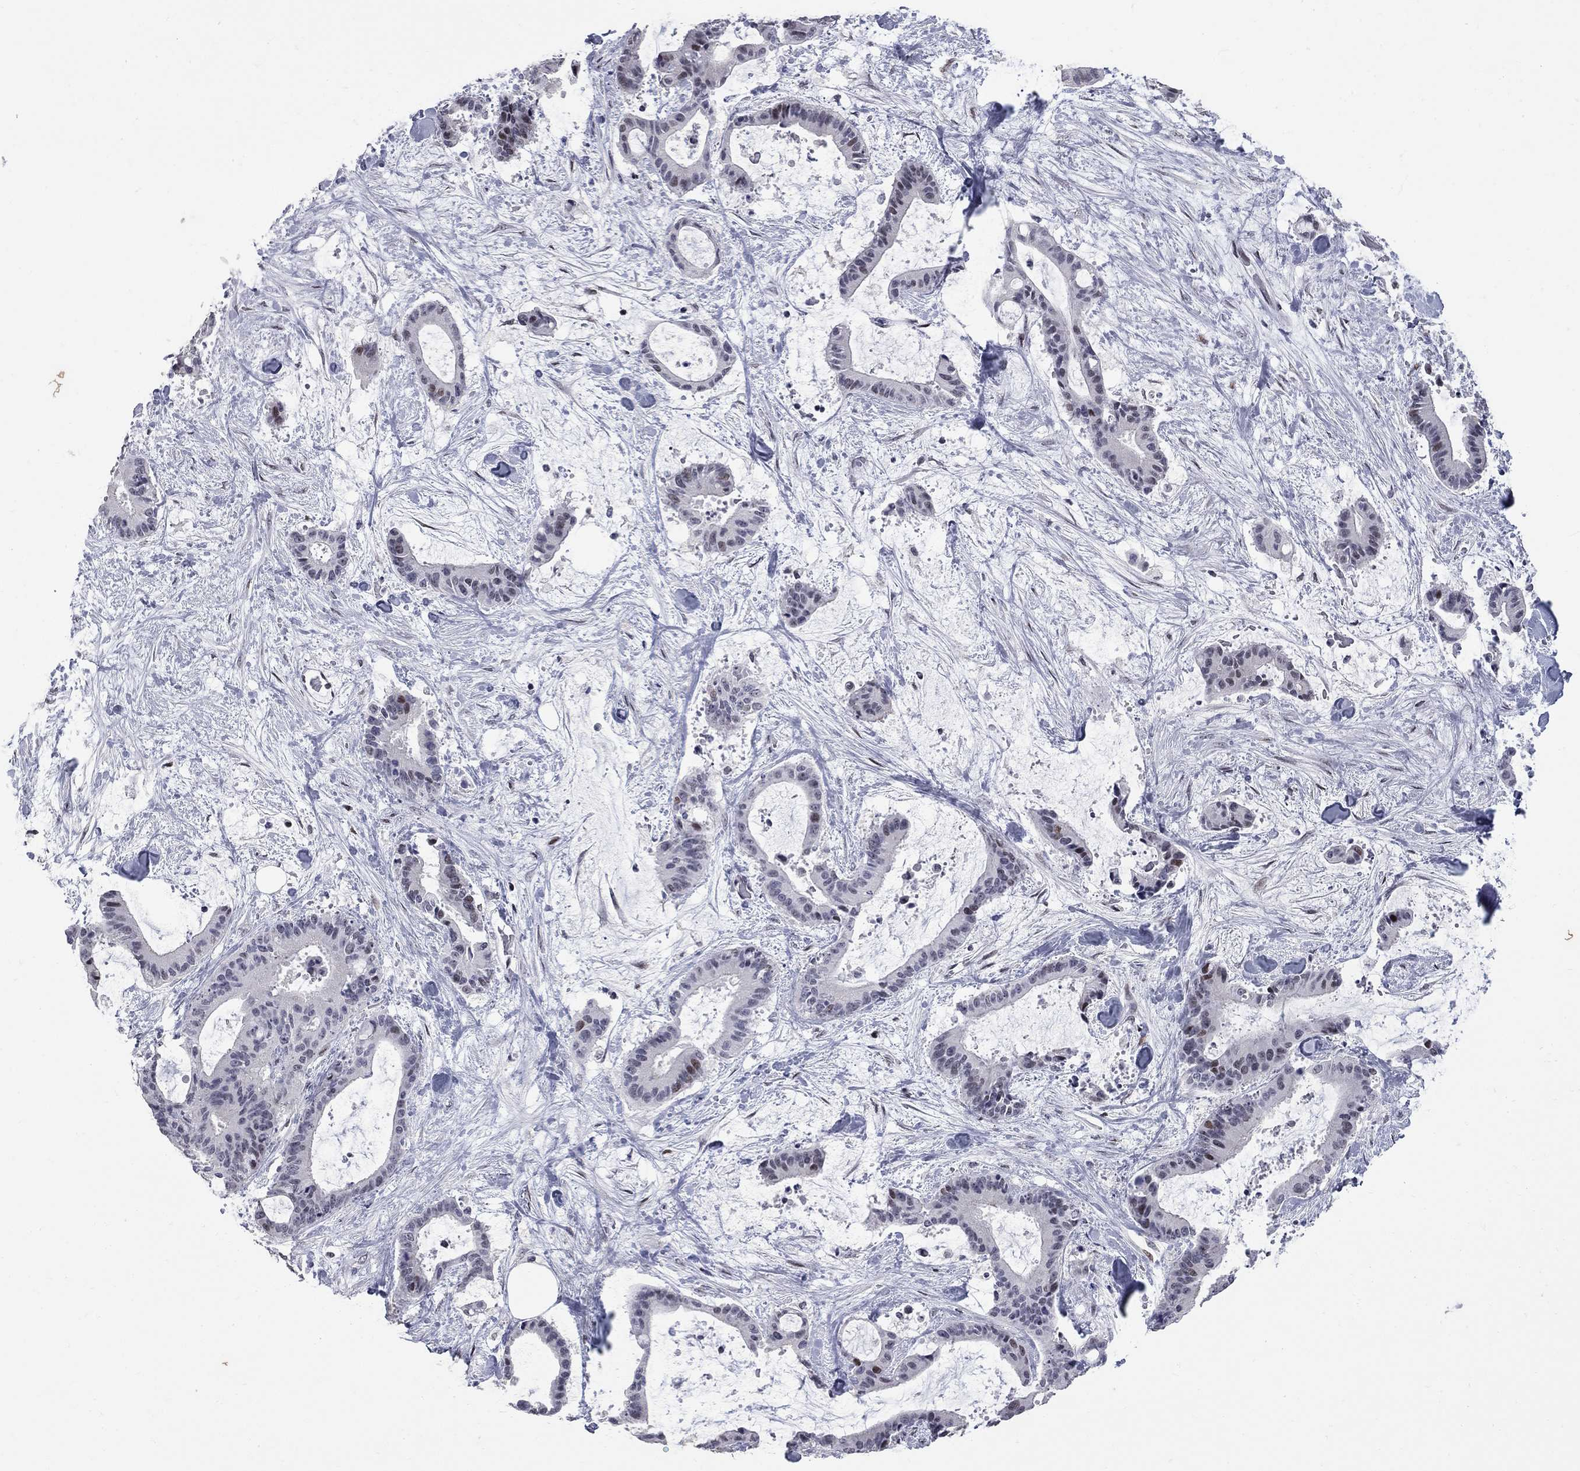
{"staining": {"intensity": "weak", "quantity": "<25%", "location": "nuclear"}, "tissue": "liver cancer", "cell_type": "Tumor cells", "image_type": "cancer", "snomed": [{"axis": "morphology", "description": "Cholangiocarcinoma"}, {"axis": "topography", "description": "Liver"}], "caption": "DAB (3,3'-diaminobenzidine) immunohistochemical staining of human liver cholangiocarcinoma demonstrates no significant positivity in tumor cells.", "gene": "ZNF154", "patient": {"sex": "female", "age": 73}}